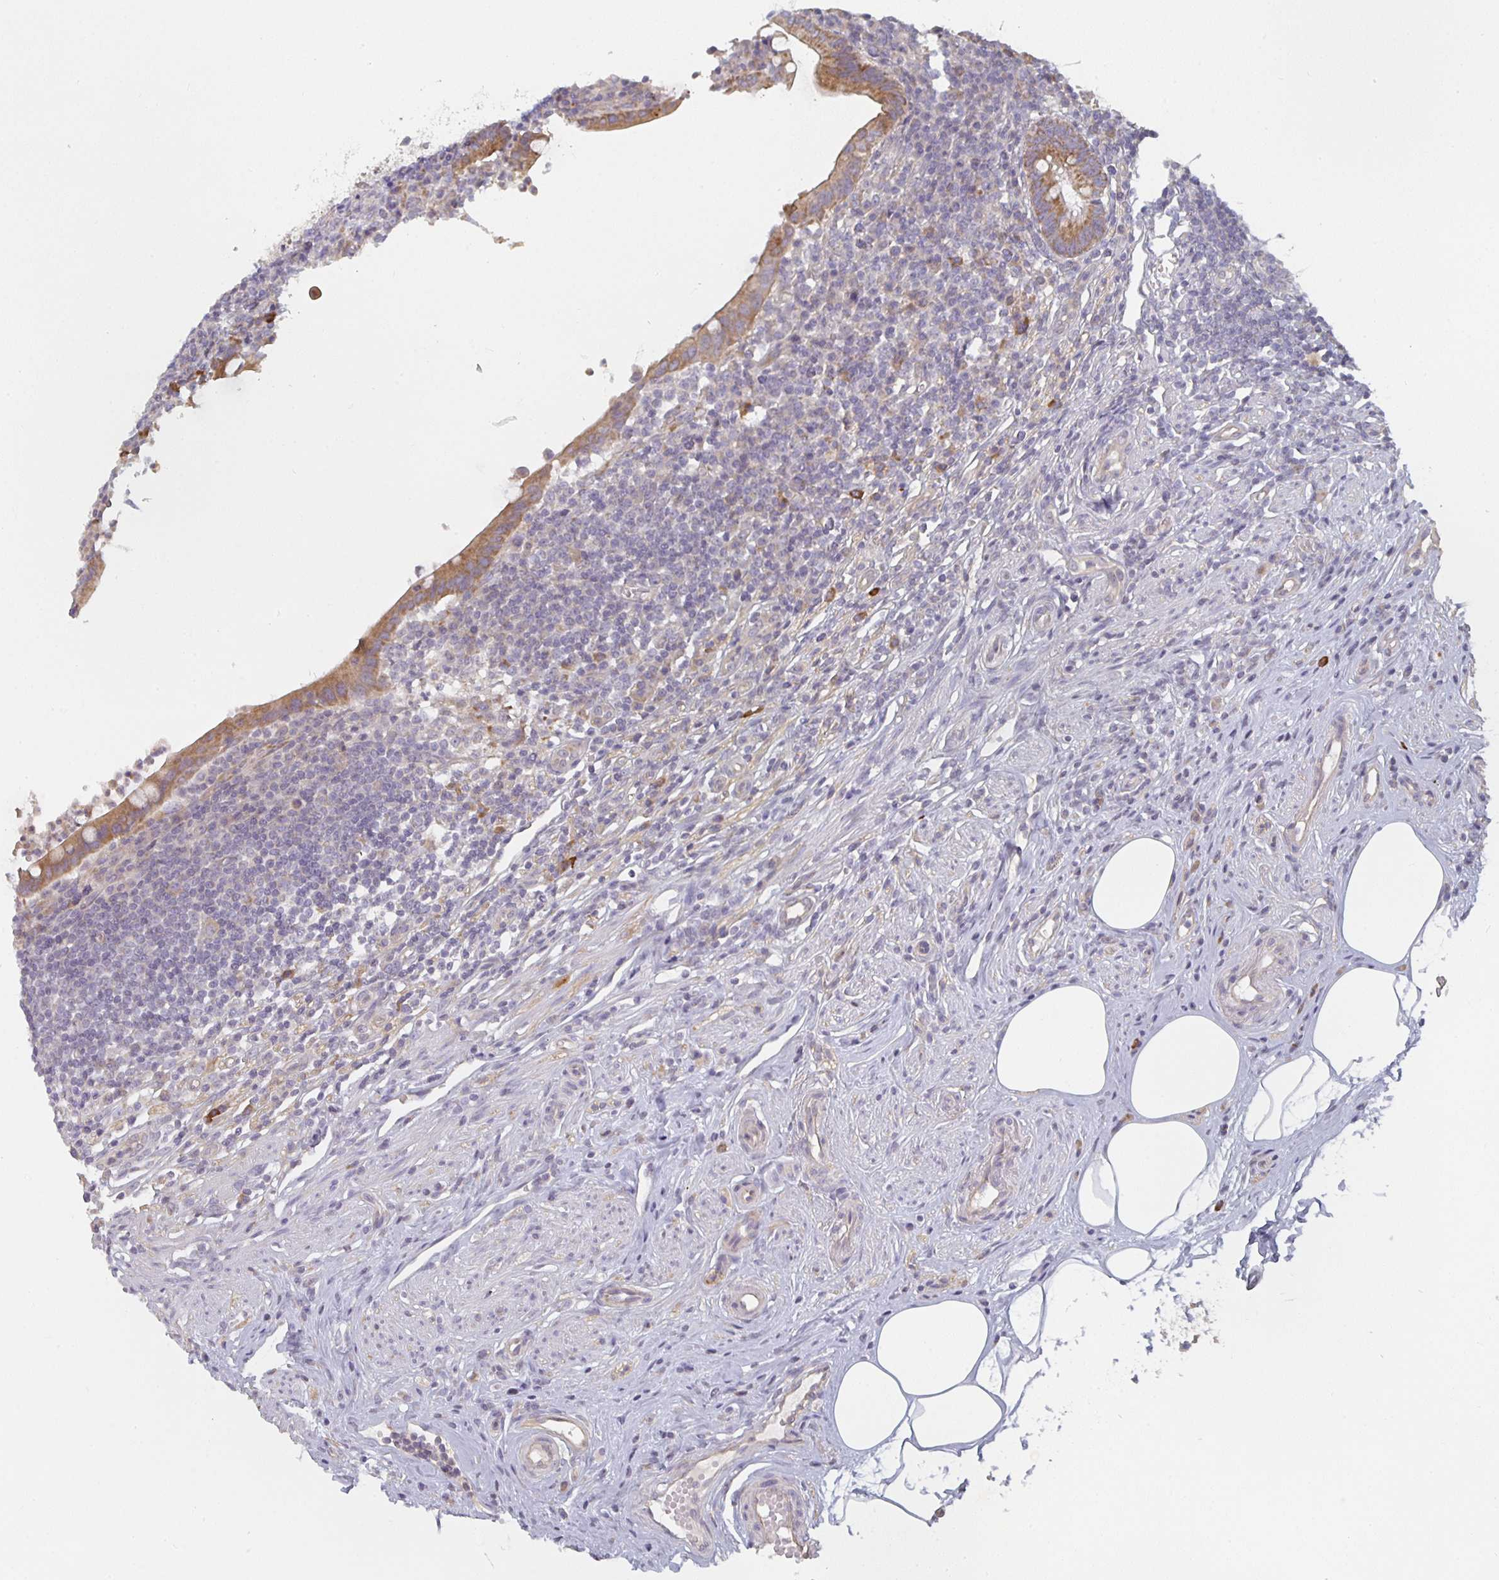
{"staining": {"intensity": "strong", "quantity": ">75%", "location": "cytoplasmic/membranous"}, "tissue": "appendix", "cell_type": "Glandular cells", "image_type": "normal", "snomed": [{"axis": "morphology", "description": "Normal tissue, NOS"}, {"axis": "topography", "description": "Appendix"}], "caption": "This micrograph reveals immunohistochemistry (IHC) staining of benign appendix, with high strong cytoplasmic/membranous positivity in approximately >75% of glandular cells.", "gene": "CTHRC1", "patient": {"sex": "female", "age": 56}}